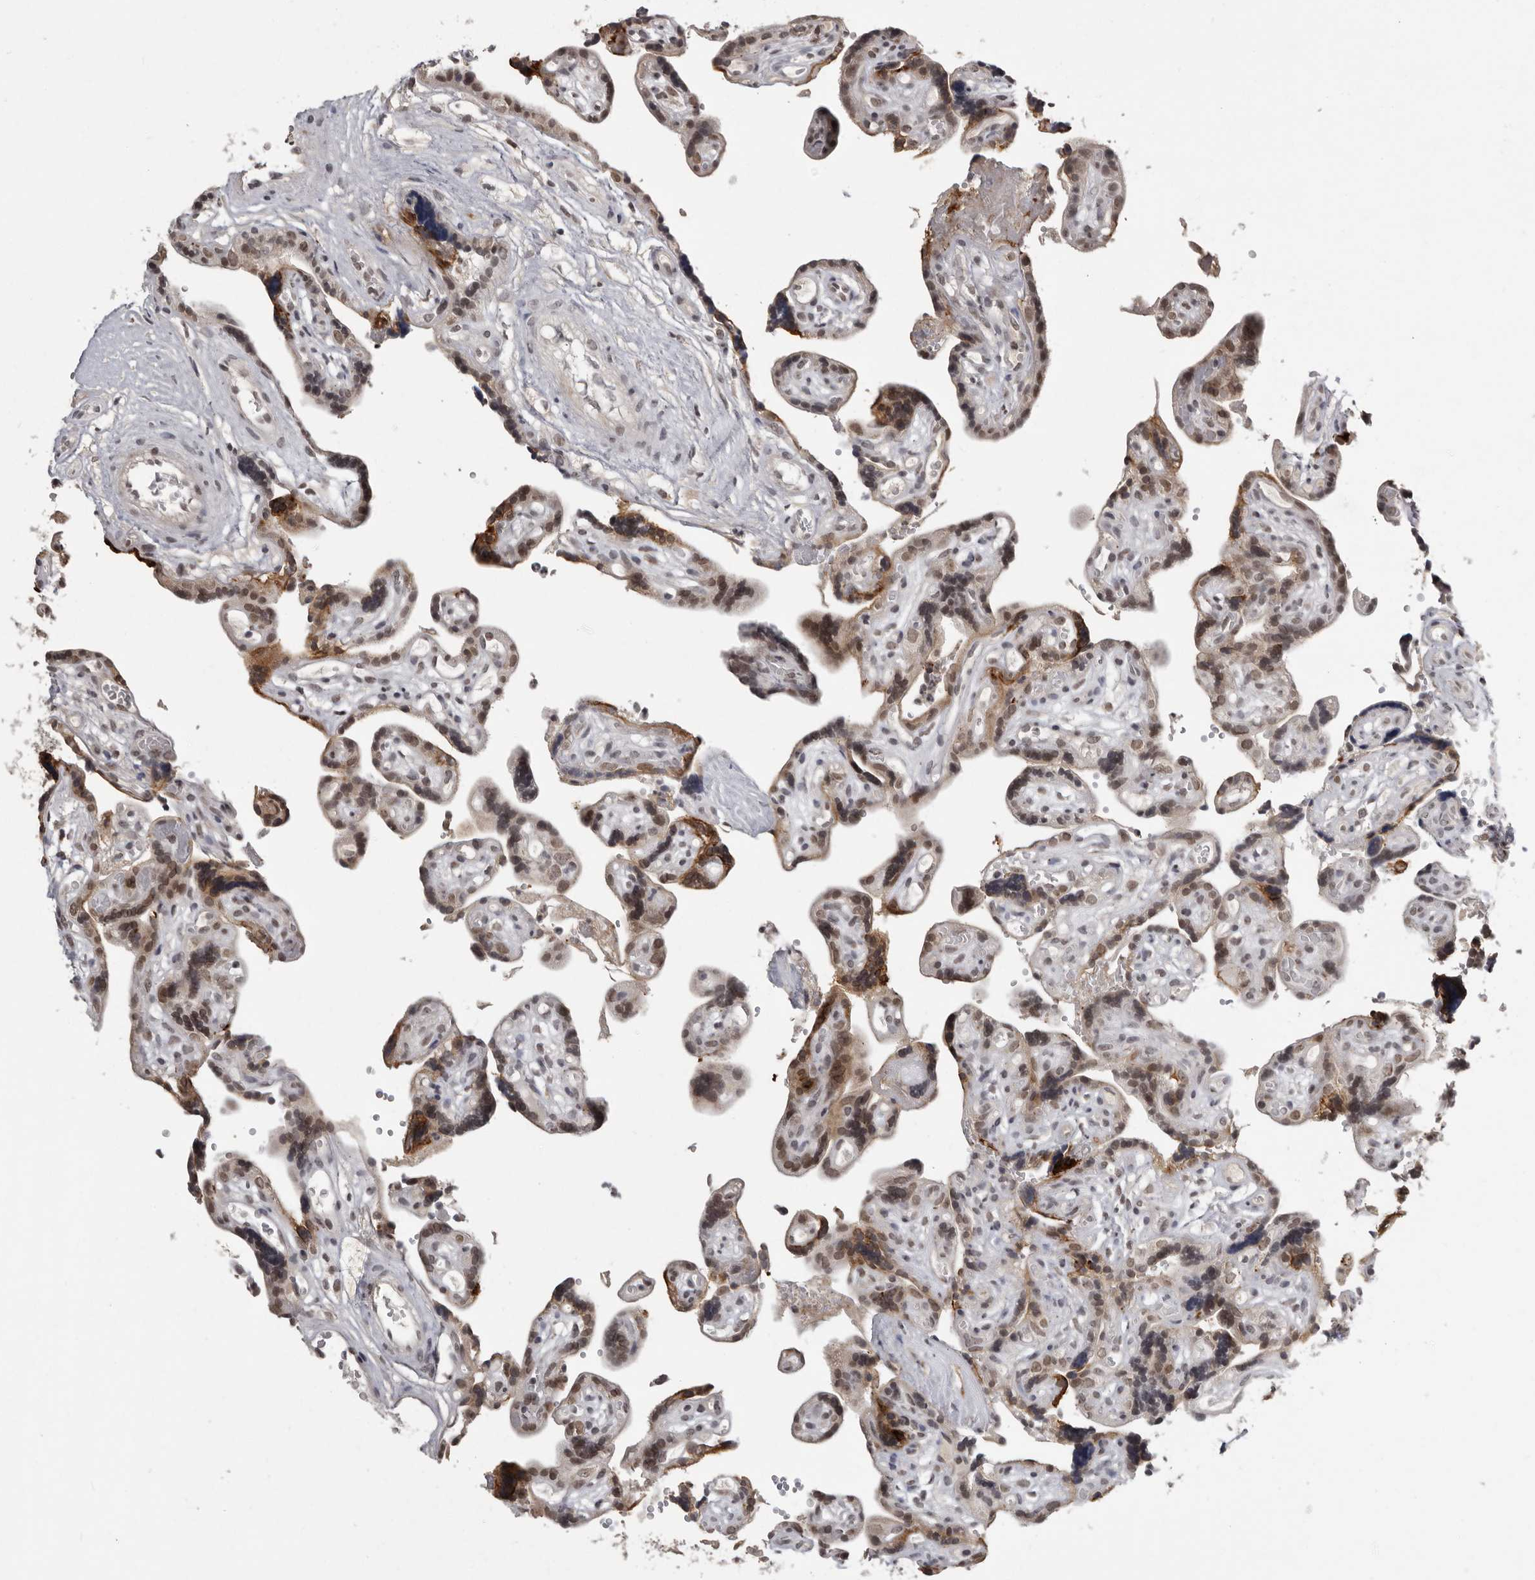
{"staining": {"intensity": "moderate", "quantity": ">75%", "location": "nuclear"}, "tissue": "placenta", "cell_type": "Decidual cells", "image_type": "normal", "snomed": [{"axis": "morphology", "description": "Normal tissue, NOS"}, {"axis": "topography", "description": "Placenta"}], "caption": "A high-resolution photomicrograph shows immunohistochemistry (IHC) staining of normal placenta, which shows moderate nuclear staining in about >75% of decidual cells.", "gene": "SRCAP", "patient": {"sex": "female", "age": 30}}